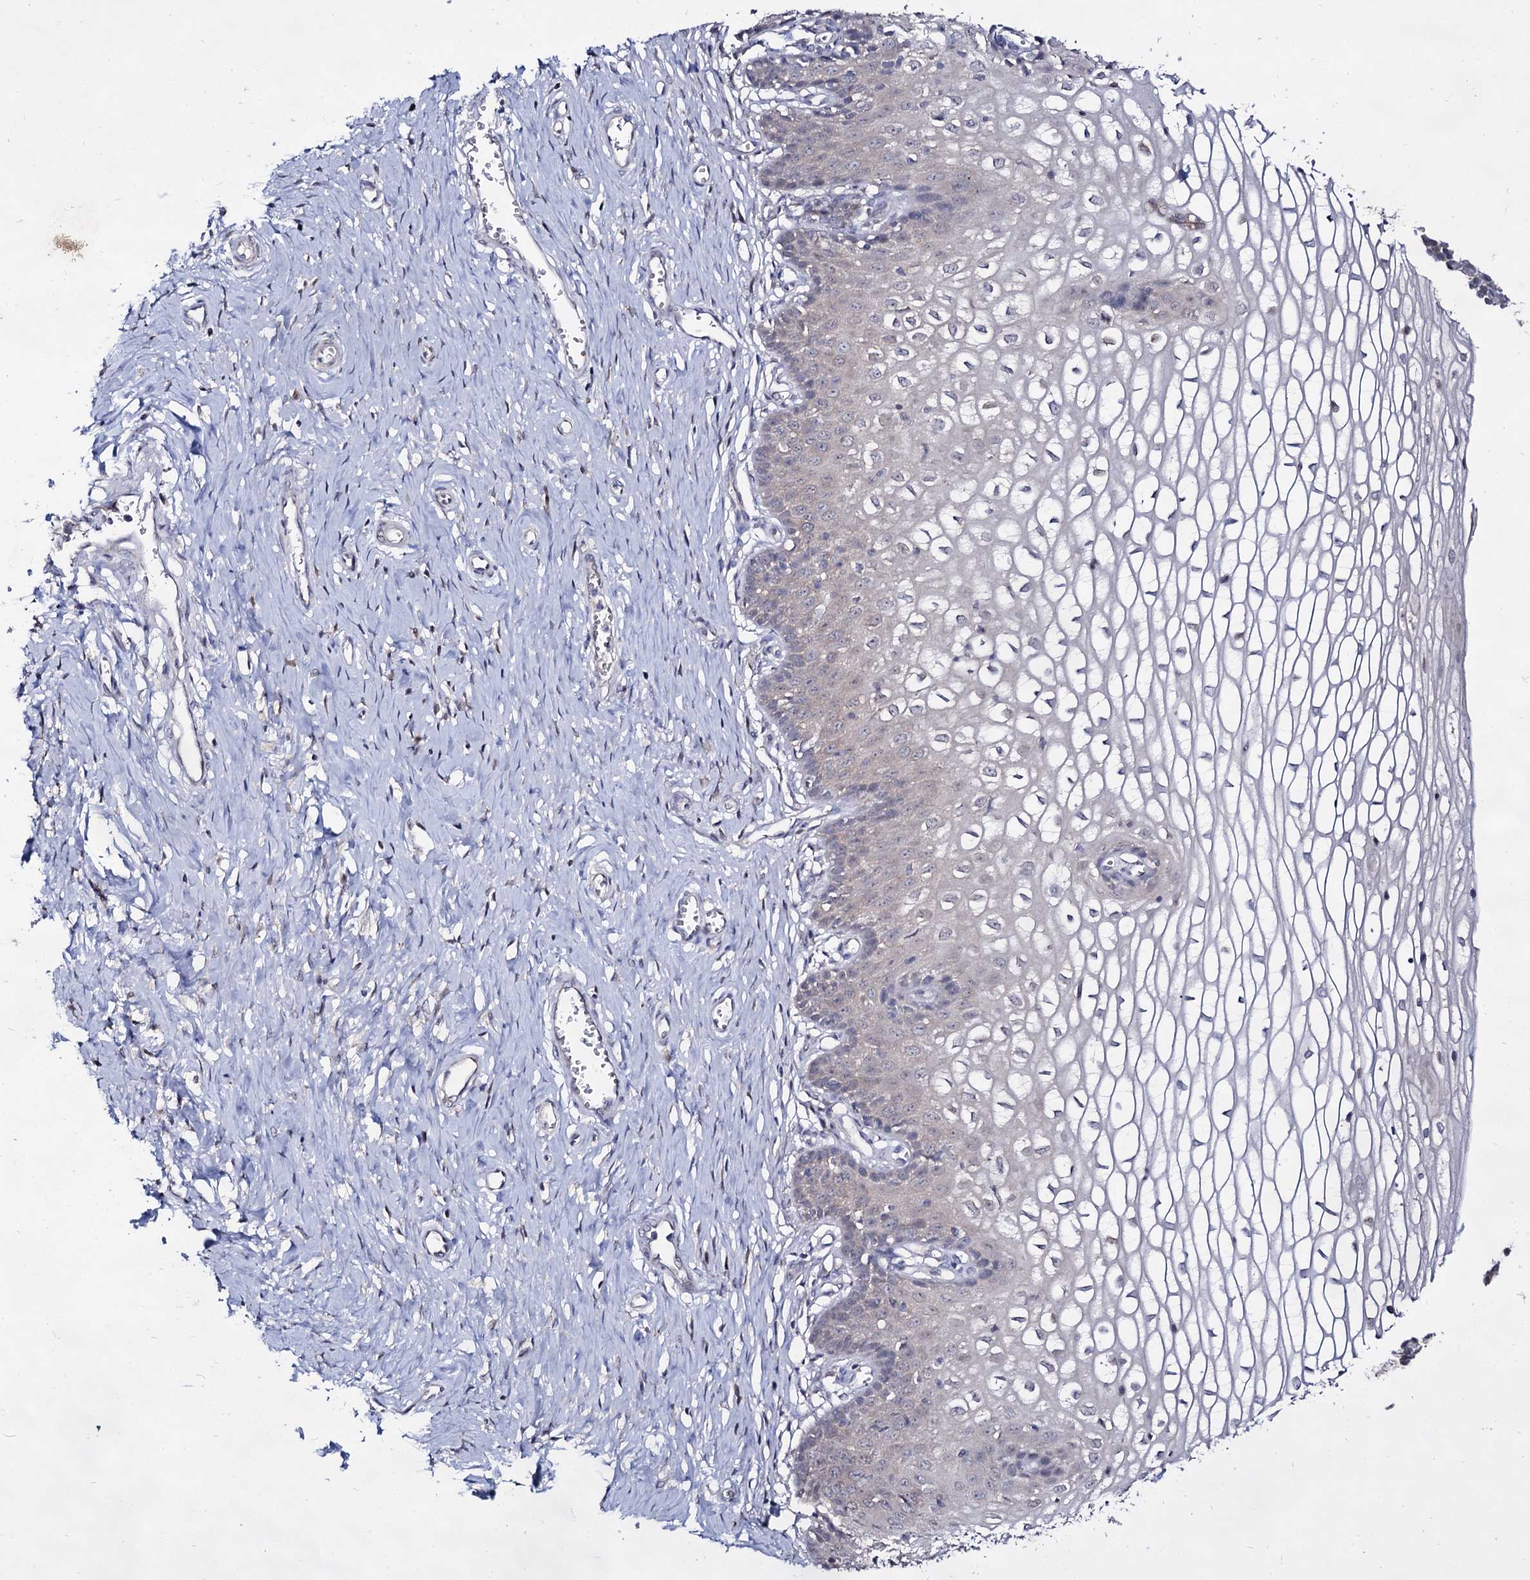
{"staining": {"intensity": "moderate", "quantity": ">75%", "location": "cytoplasmic/membranous"}, "tissue": "cervix", "cell_type": "Glandular cells", "image_type": "normal", "snomed": [{"axis": "morphology", "description": "Normal tissue, NOS"}, {"axis": "morphology", "description": "Adenocarcinoma, NOS"}, {"axis": "topography", "description": "Cervix"}], "caption": "Cervix stained for a protein (brown) reveals moderate cytoplasmic/membranous positive expression in about >75% of glandular cells.", "gene": "ARFIP2", "patient": {"sex": "female", "age": 29}}